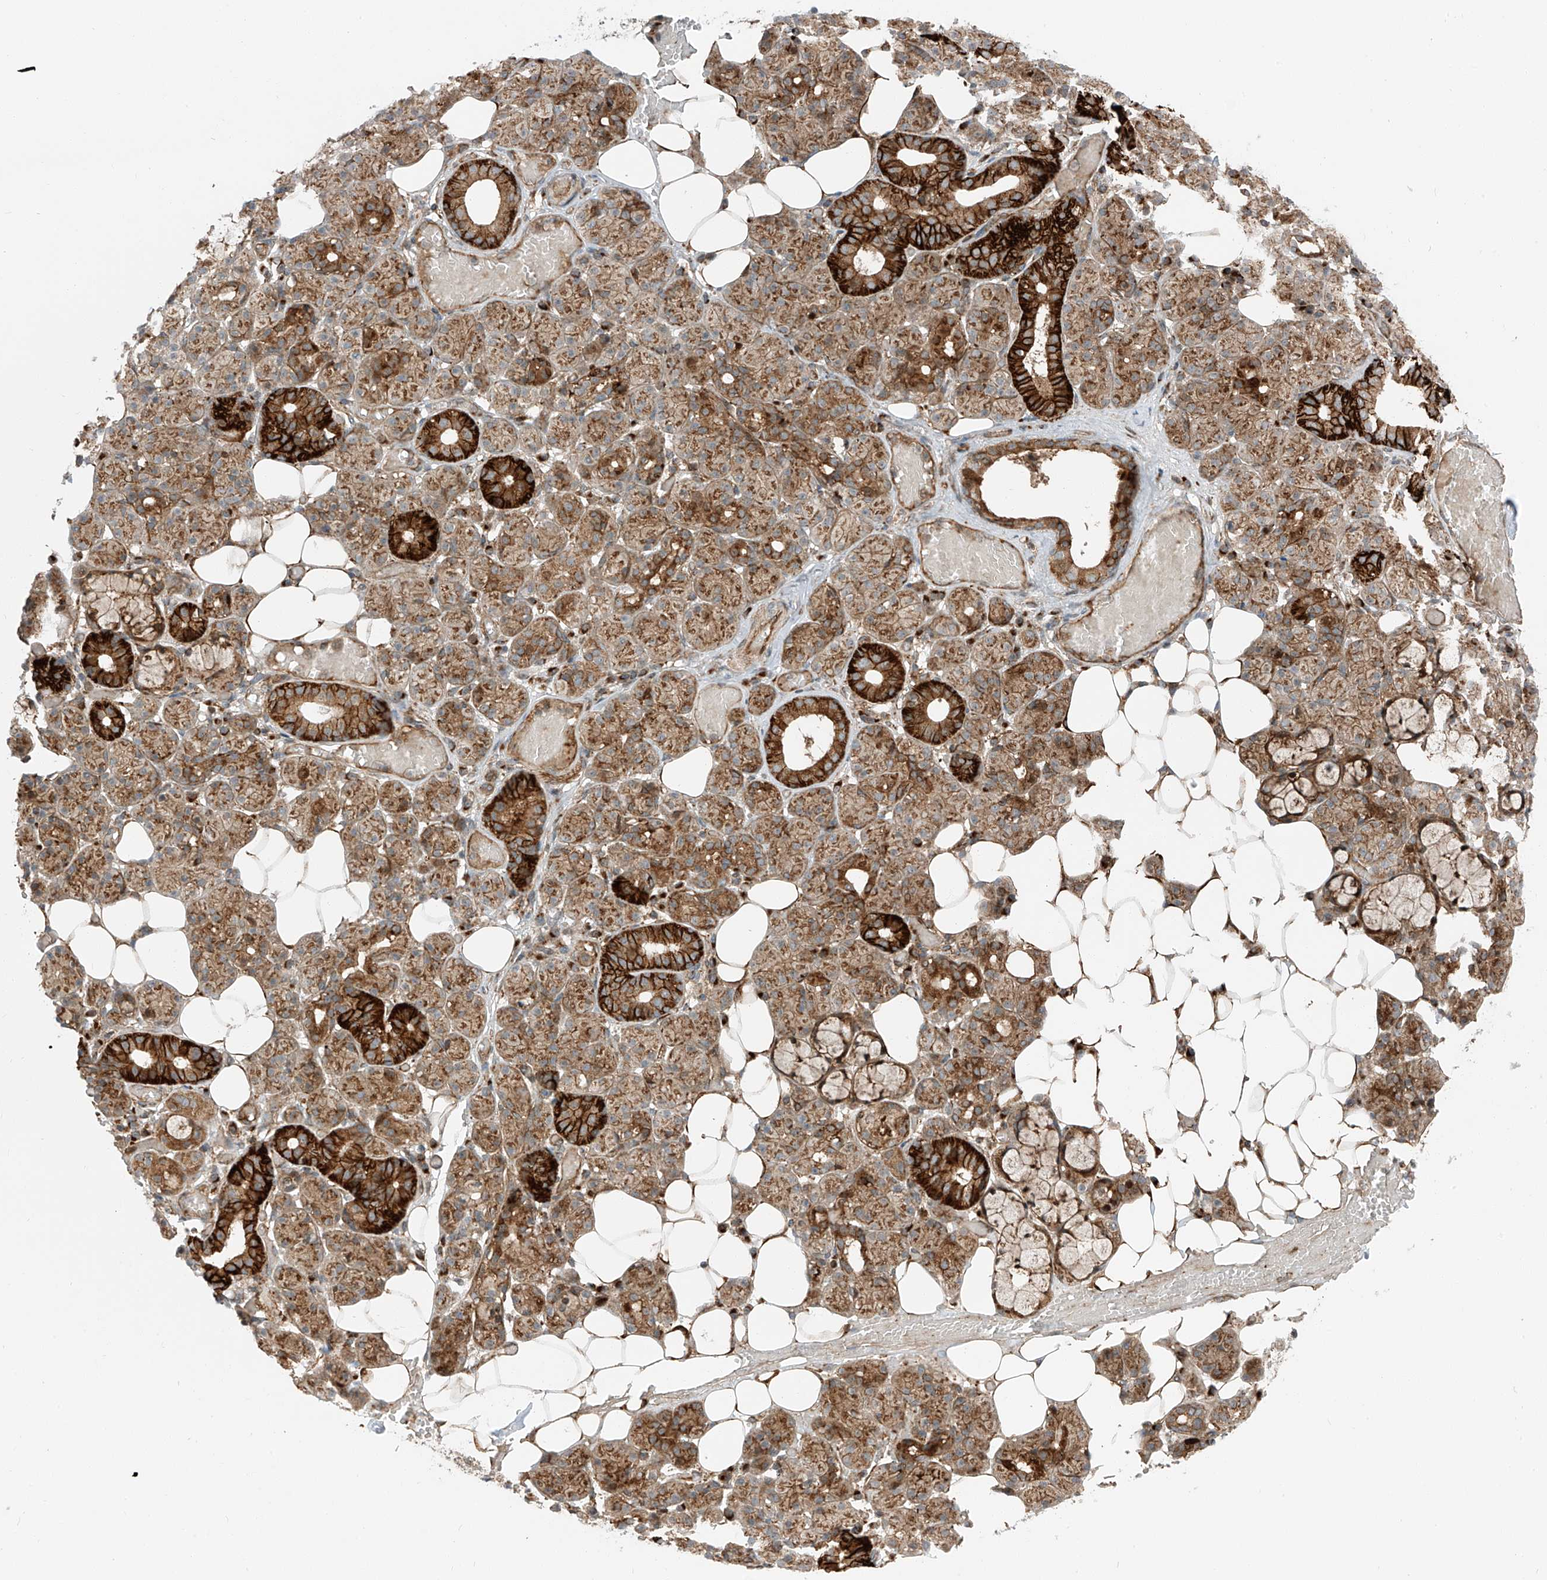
{"staining": {"intensity": "strong", "quantity": "25%-75%", "location": "cytoplasmic/membranous"}, "tissue": "salivary gland", "cell_type": "Glandular cells", "image_type": "normal", "snomed": [{"axis": "morphology", "description": "Normal tissue, NOS"}, {"axis": "topography", "description": "Salivary gland"}], "caption": "Strong cytoplasmic/membranous positivity is present in approximately 25%-75% of glandular cells in normal salivary gland. The staining was performed using DAB (3,3'-diaminobenzidine), with brown indicating positive protein expression. Nuclei are stained blue with hematoxylin.", "gene": "USP48", "patient": {"sex": "male", "age": 63}}